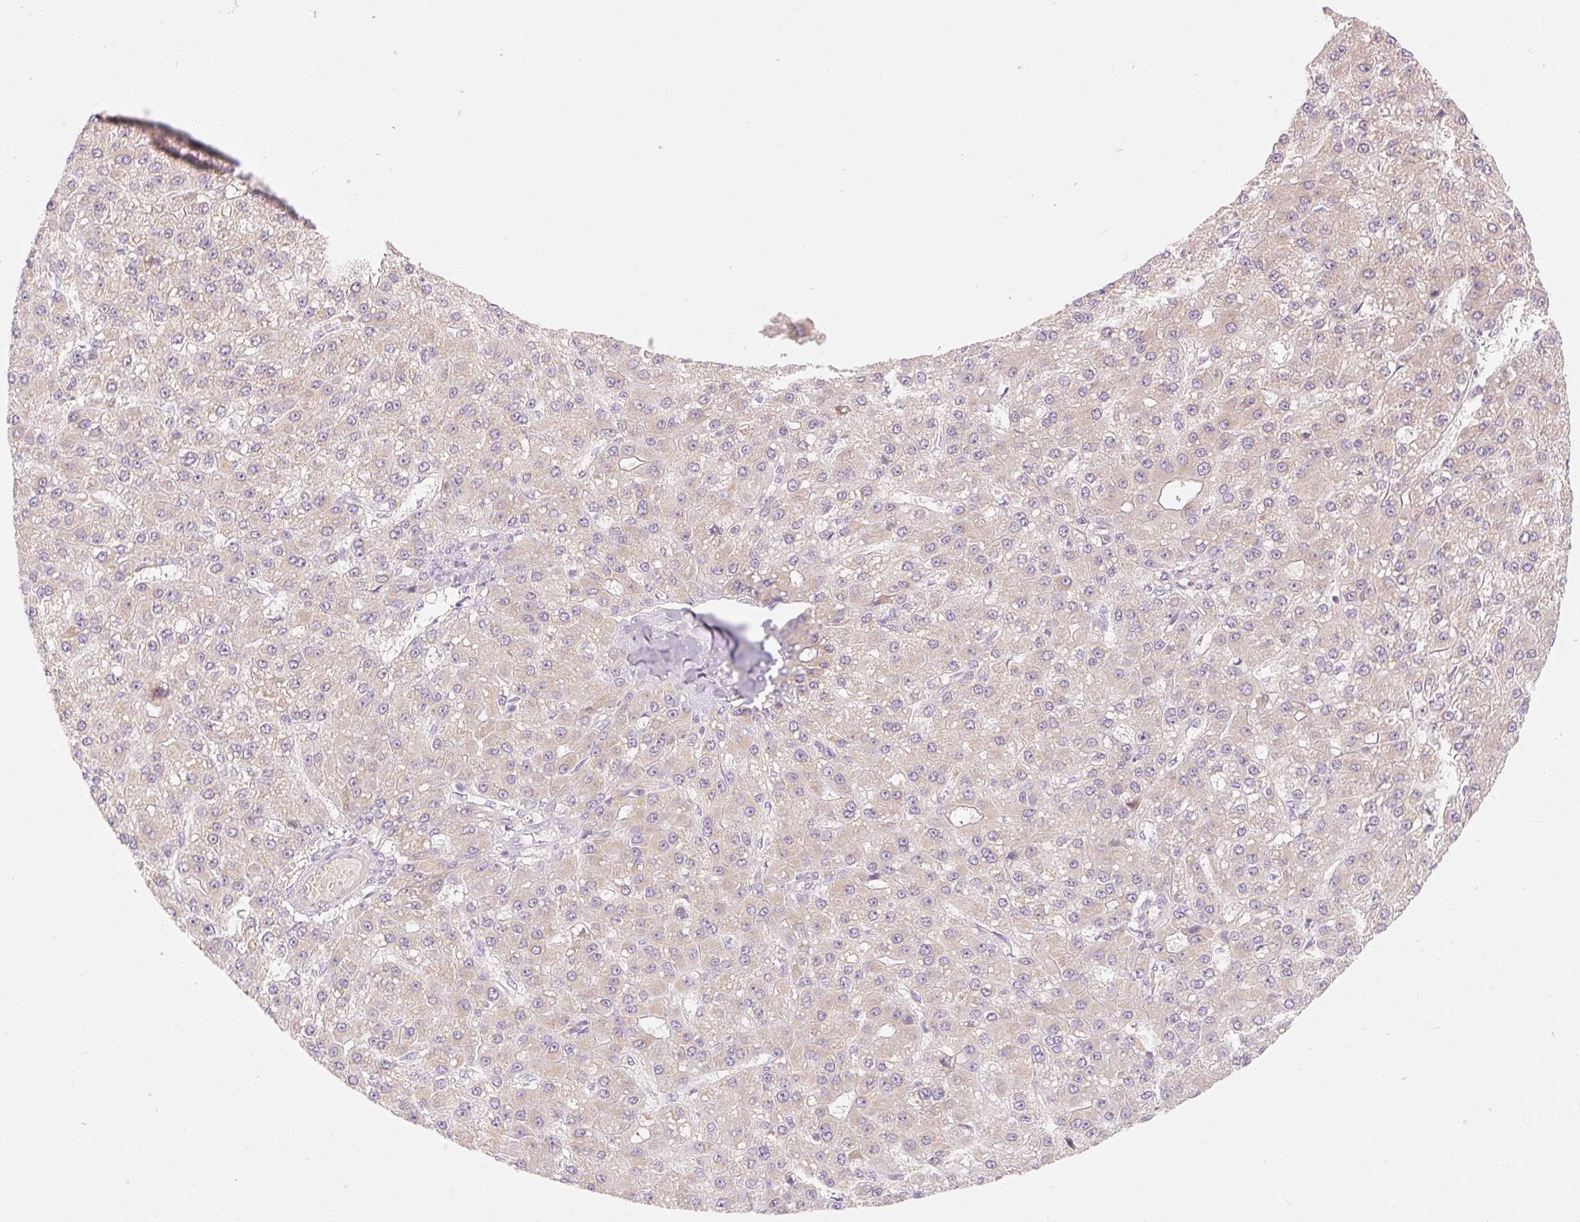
{"staining": {"intensity": "weak", "quantity": "<25%", "location": "cytoplasmic/membranous"}, "tissue": "liver cancer", "cell_type": "Tumor cells", "image_type": "cancer", "snomed": [{"axis": "morphology", "description": "Carcinoma, Hepatocellular, NOS"}, {"axis": "topography", "description": "Liver"}], "caption": "There is no significant staining in tumor cells of hepatocellular carcinoma (liver).", "gene": "MYO1D", "patient": {"sex": "male", "age": 67}}